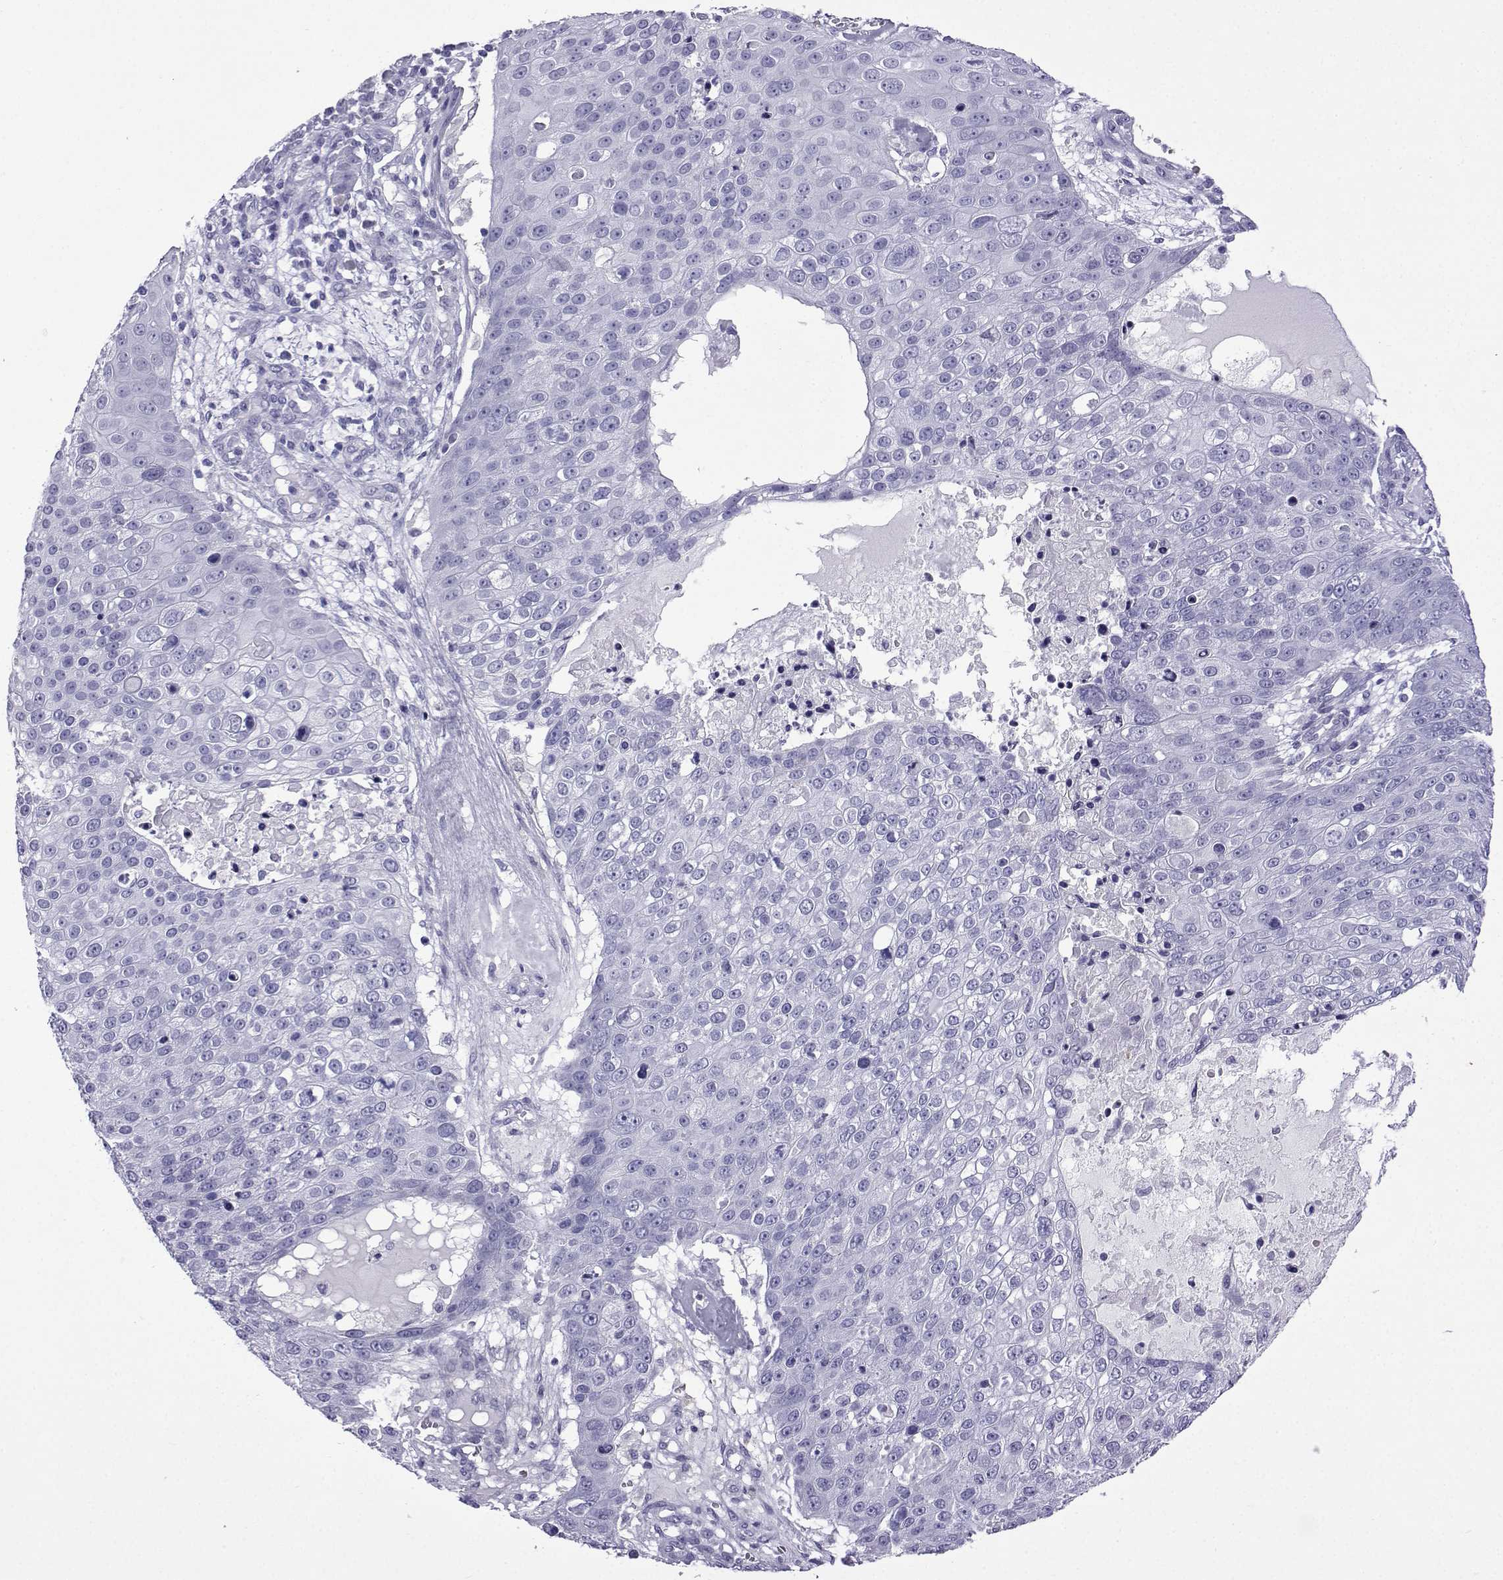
{"staining": {"intensity": "negative", "quantity": "none", "location": "none"}, "tissue": "skin cancer", "cell_type": "Tumor cells", "image_type": "cancer", "snomed": [{"axis": "morphology", "description": "Squamous cell carcinoma, NOS"}, {"axis": "topography", "description": "Skin"}], "caption": "Protein analysis of skin cancer (squamous cell carcinoma) reveals no significant staining in tumor cells.", "gene": "KCNF1", "patient": {"sex": "male", "age": 71}}